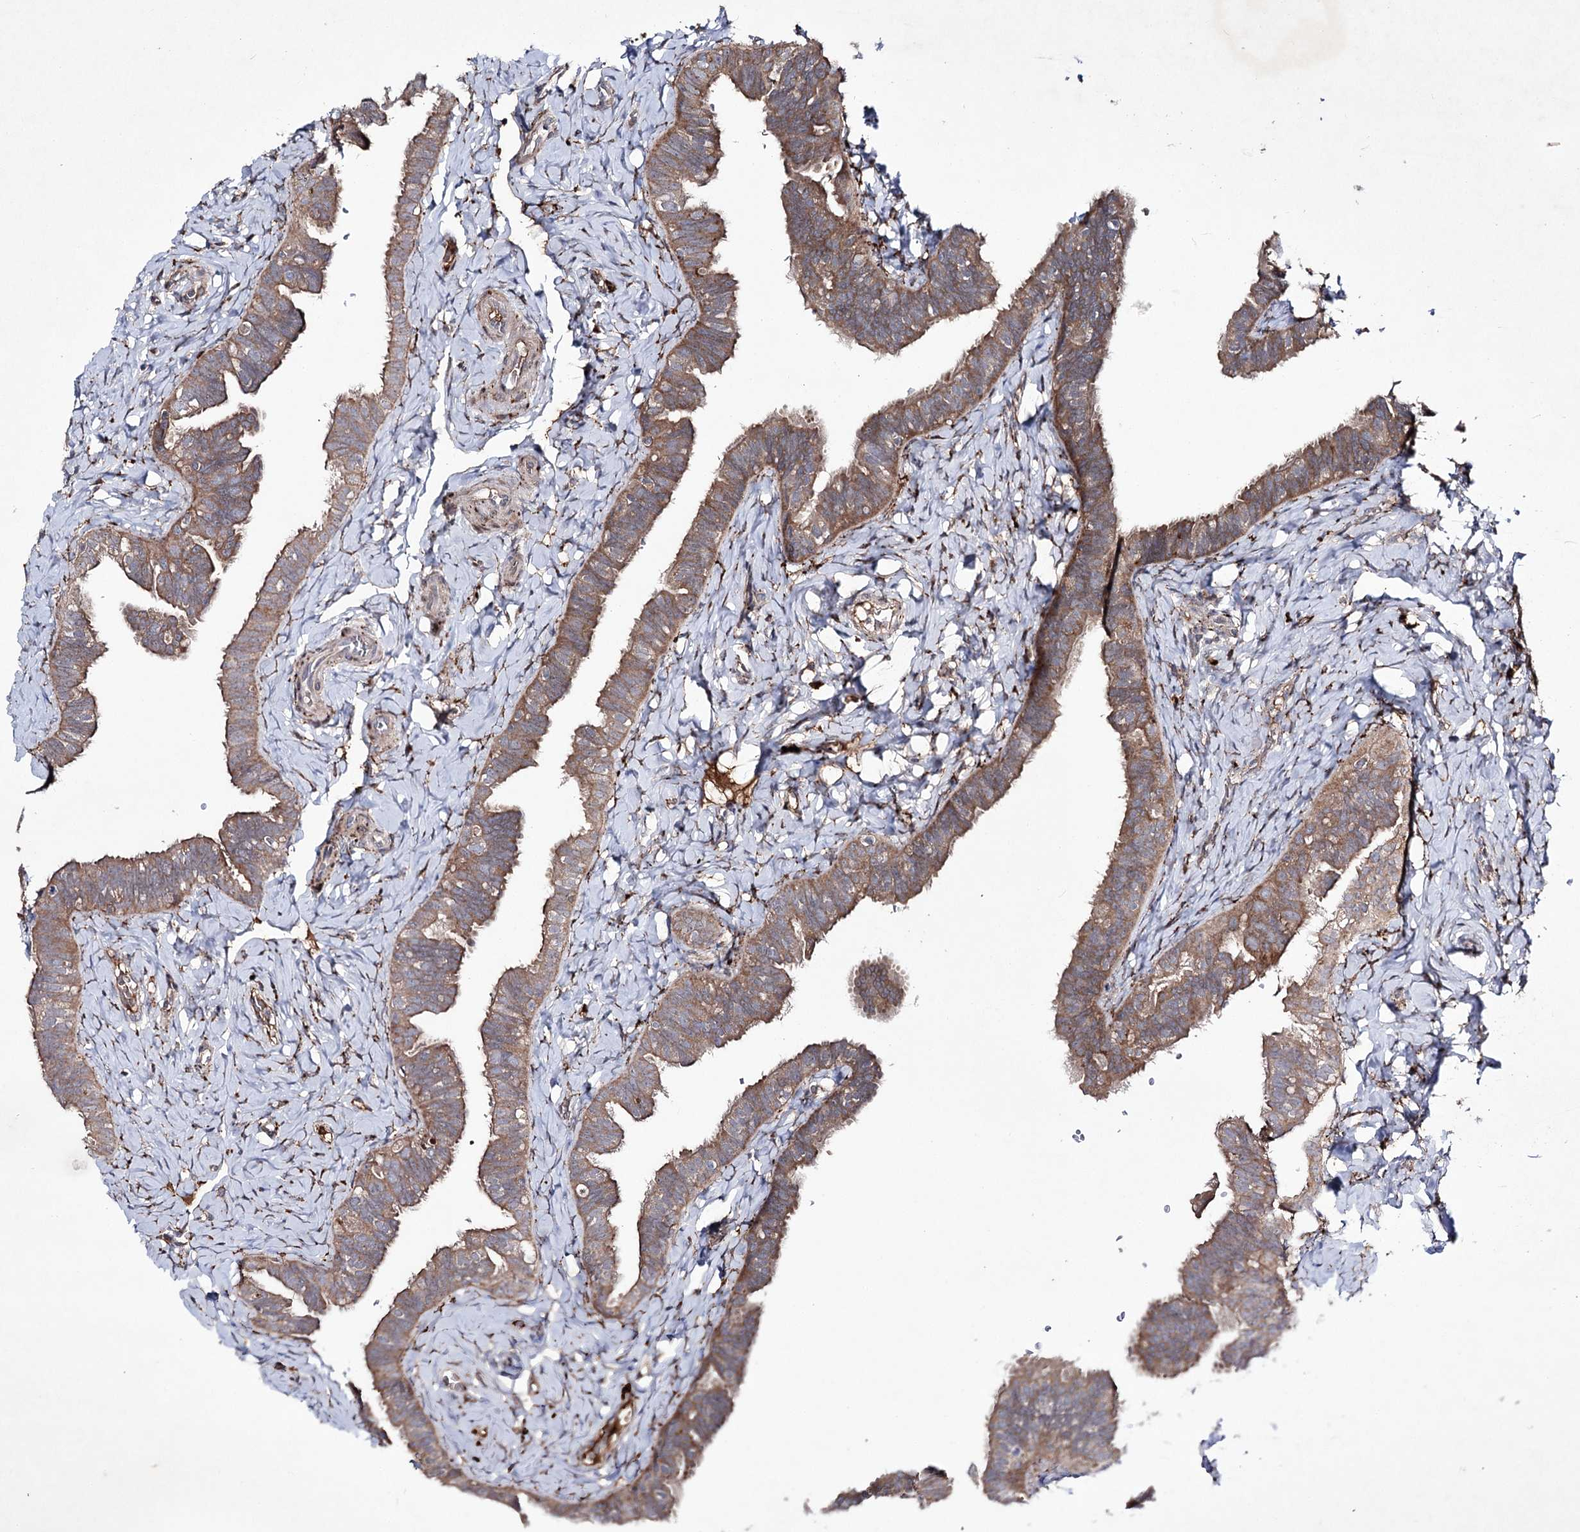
{"staining": {"intensity": "moderate", "quantity": ">75%", "location": "cytoplasmic/membranous"}, "tissue": "fallopian tube", "cell_type": "Glandular cells", "image_type": "normal", "snomed": [{"axis": "morphology", "description": "Normal tissue, NOS"}, {"axis": "topography", "description": "Fallopian tube"}], "caption": "This is a micrograph of immunohistochemistry staining of normal fallopian tube, which shows moderate positivity in the cytoplasmic/membranous of glandular cells.", "gene": "ALG9", "patient": {"sex": "female", "age": 39}}